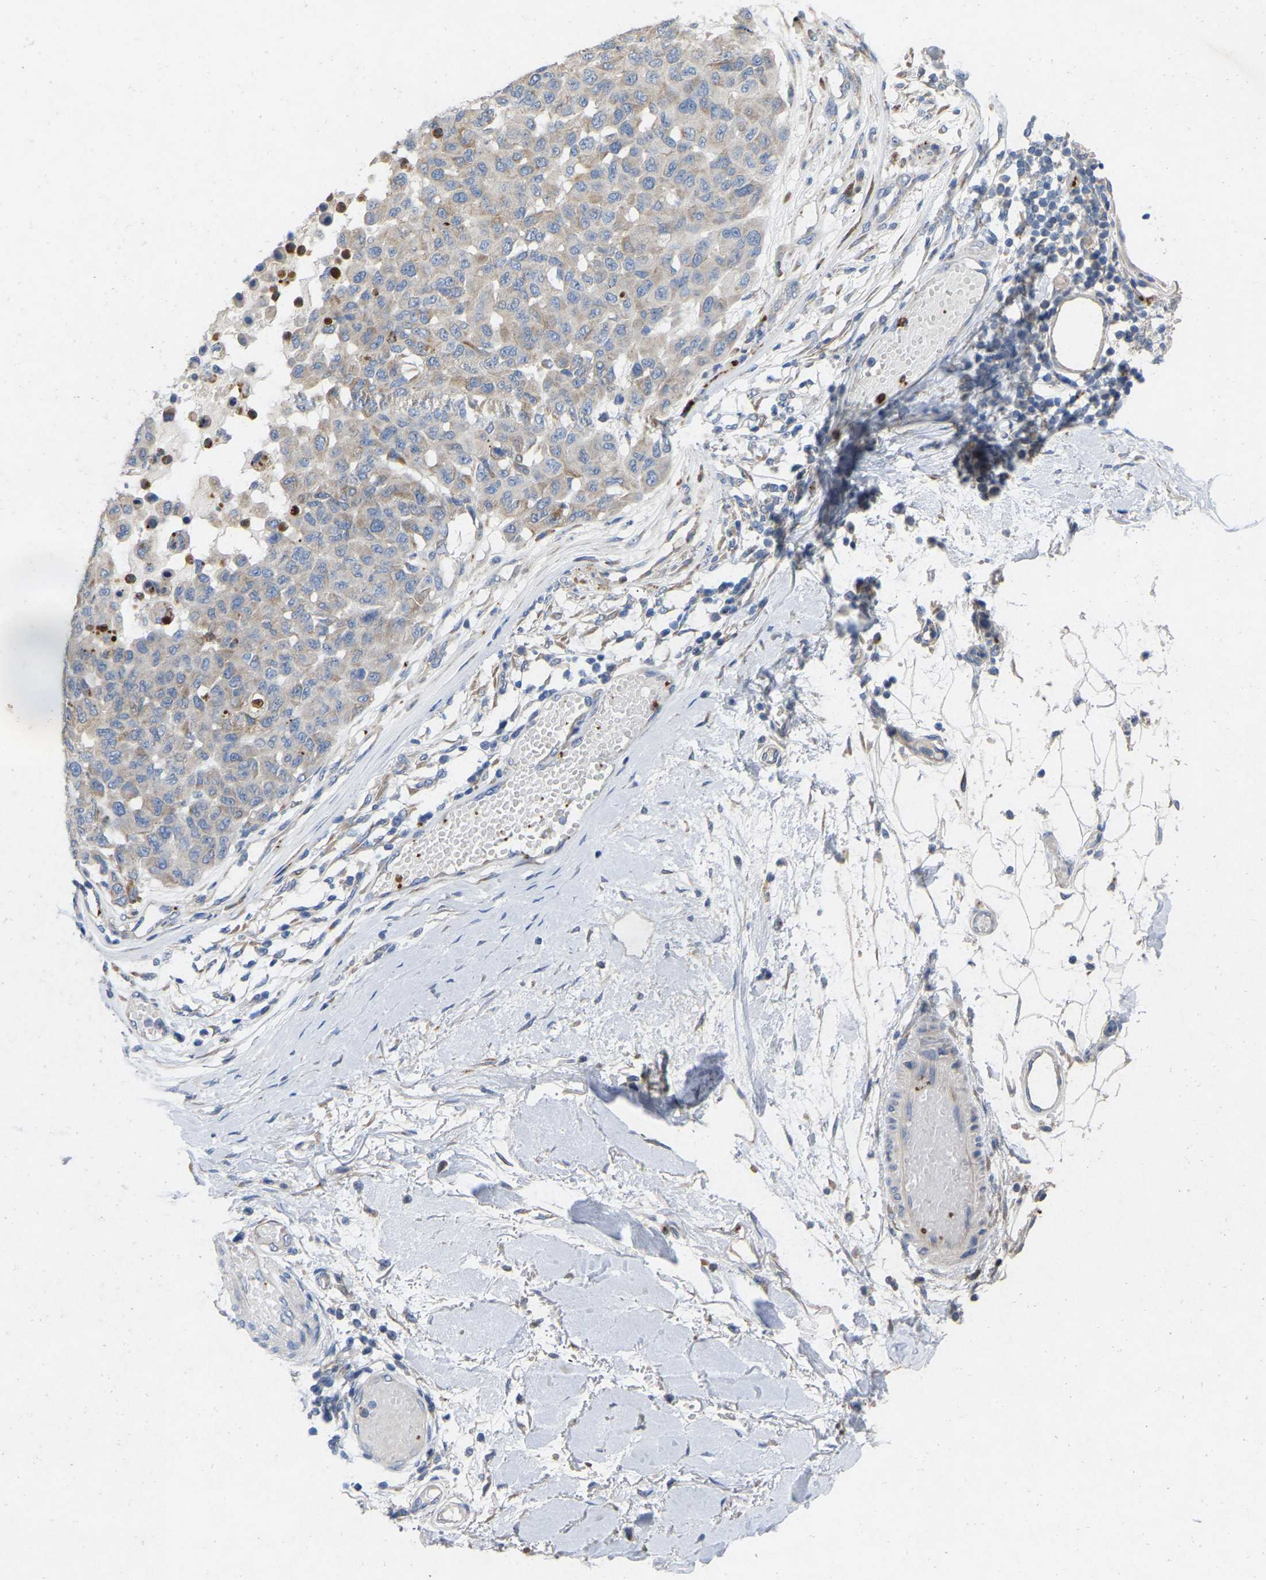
{"staining": {"intensity": "negative", "quantity": "none", "location": "none"}, "tissue": "melanoma", "cell_type": "Tumor cells", "image_type": "cancer", "snomed": [{"axis": "morphology", "description": "Normal tissue, NOS"}, {"axis": "morphology", "description": "Malignant melanoma, NOS"}, {"axis": "topography", "description": "Skin"}], "caption": "High power microscopy image of an immunohistochemistry (IHC) histopathology image of malignant melanoma, revealing no significant staining in tumor cells. (DAB IHC visualized using brightfield microscopy, high magnification).", "gene": "RHEB", "patient": {"sex": "male", "age": 62}}